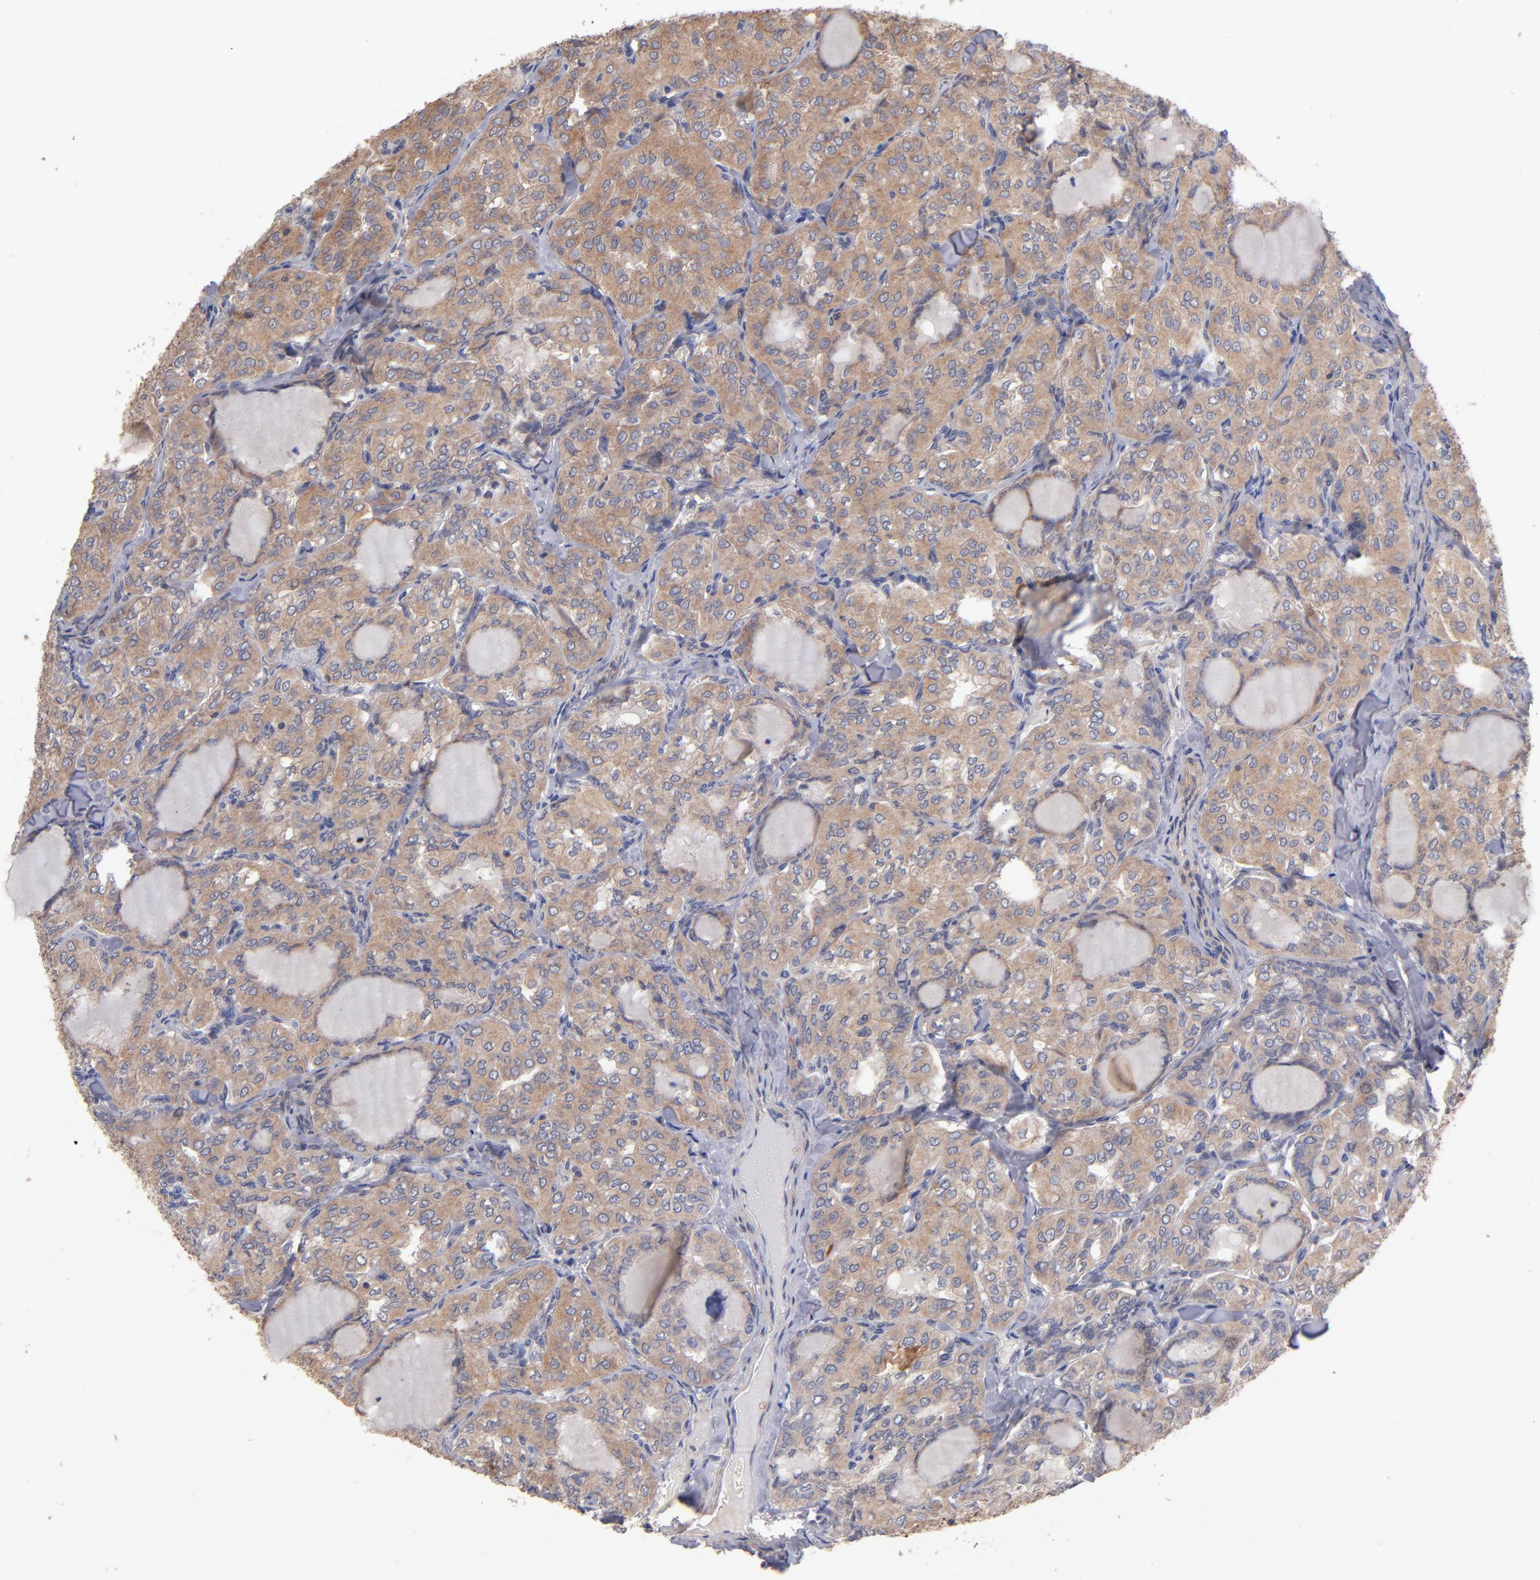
{"staining": {"intensity": "moderate", "quantity": ">75%", "location": "cytoplasmic/membranous"}, "tissue": "thyroid cancer", "cell_type": "Tumor cells", "image_type": "cancer", "snomed": [{"axis": "morphology", "description": "Papillary adenocarcinoma, NOS"}, {"axis": "topography", "description": "Thyroid gland"}], "caption": "The image reveals immunohistochemical staining of thyroid cancer (papillary adenocarcinoma). There is moderate cytoplasmic/membranous staining is appreciated in approximately >75% of tumor cells.", "gene": "DACT1", "patient": {"sex": "male", "age": 20}}